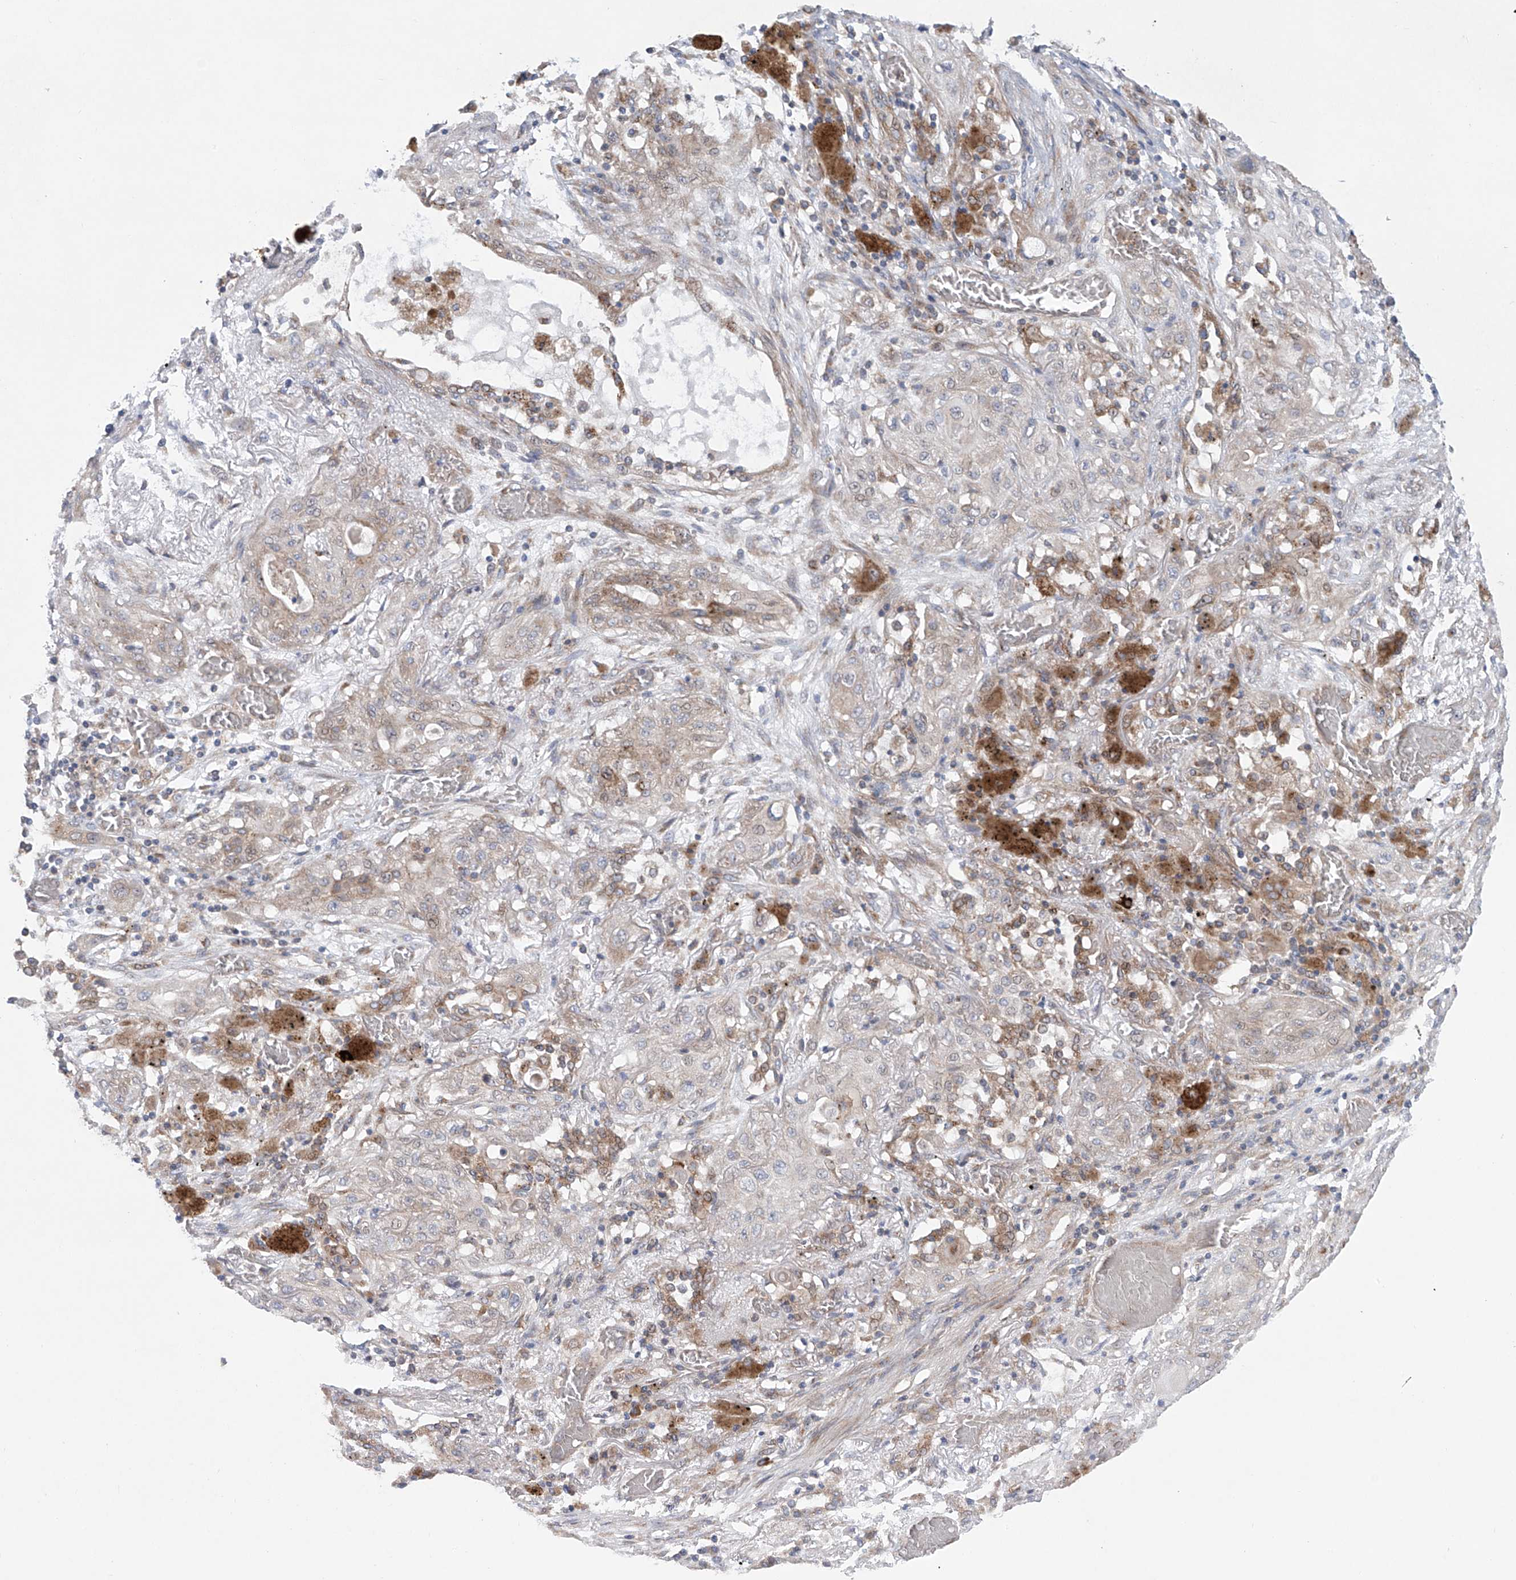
{"staining": {"intensity": "negative", "quantity": "none", "location": "none"}, "tissue": "lung cancer", "cell_type": "Tumor cells", "image_type": "cancer", "snomed": [{"axis": "morphology", "description": "Squamous cell carcinoma, NOS"}, {"axis": "topography", "description": "Lung"}], "caption": "Tumor cells show no significant protein positivity in lung cancer (squamous cell carcinoma). The staining was performed using DAB (3,3'-diaminobenzidine) to visualize the protein expression in brown, while the nuclei were stained in blue with hematoxylin (Magnification: 20x).", "gene": "KLC4", "patient": {"sex": "female", "age": 47}}